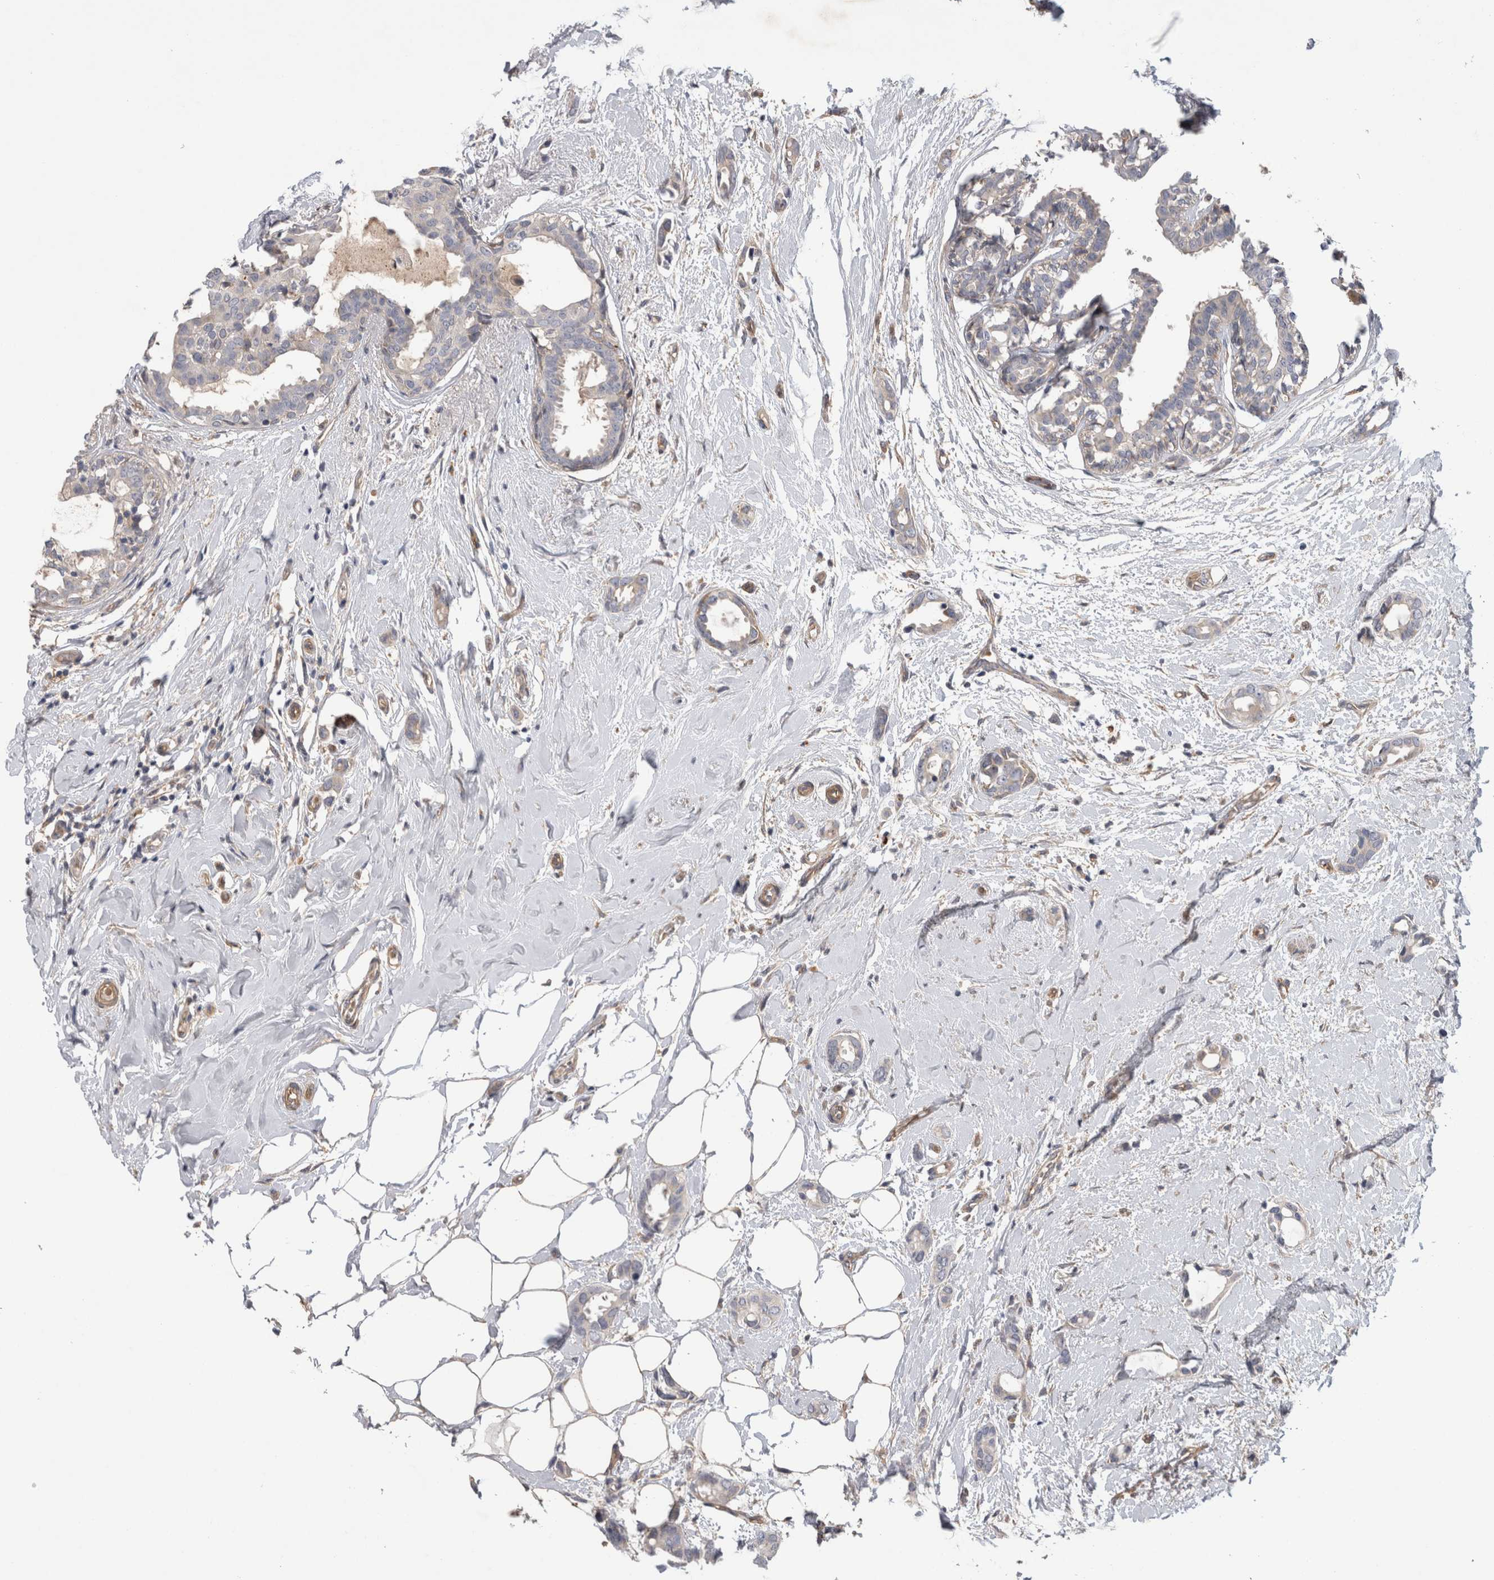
{"staining": {"intensity": "negative", "quantity": "none", "location": "none"}, "tissue": "breast cancer", "cell_type": "Tumor cells", "image_type": "cancer", "snomed": [{"axis": "morphology", "description": "Duct carcinoma"}, {"axis": "topography", "description": "Breast"}], "caption": "Immunohistochemistry (IHC) image of human breast cancer stained for a protein (brown), which demonstrates no positivity in tumor cells. Brightfield microscopy of immunohistochemistry stained with DAB (3,3'-diaminobenzidine) (brown) and hematoxylin (blue), captured at high magnification.", "gene": "ANKFY1", "patient": {"sex": "female", "age": 55}}